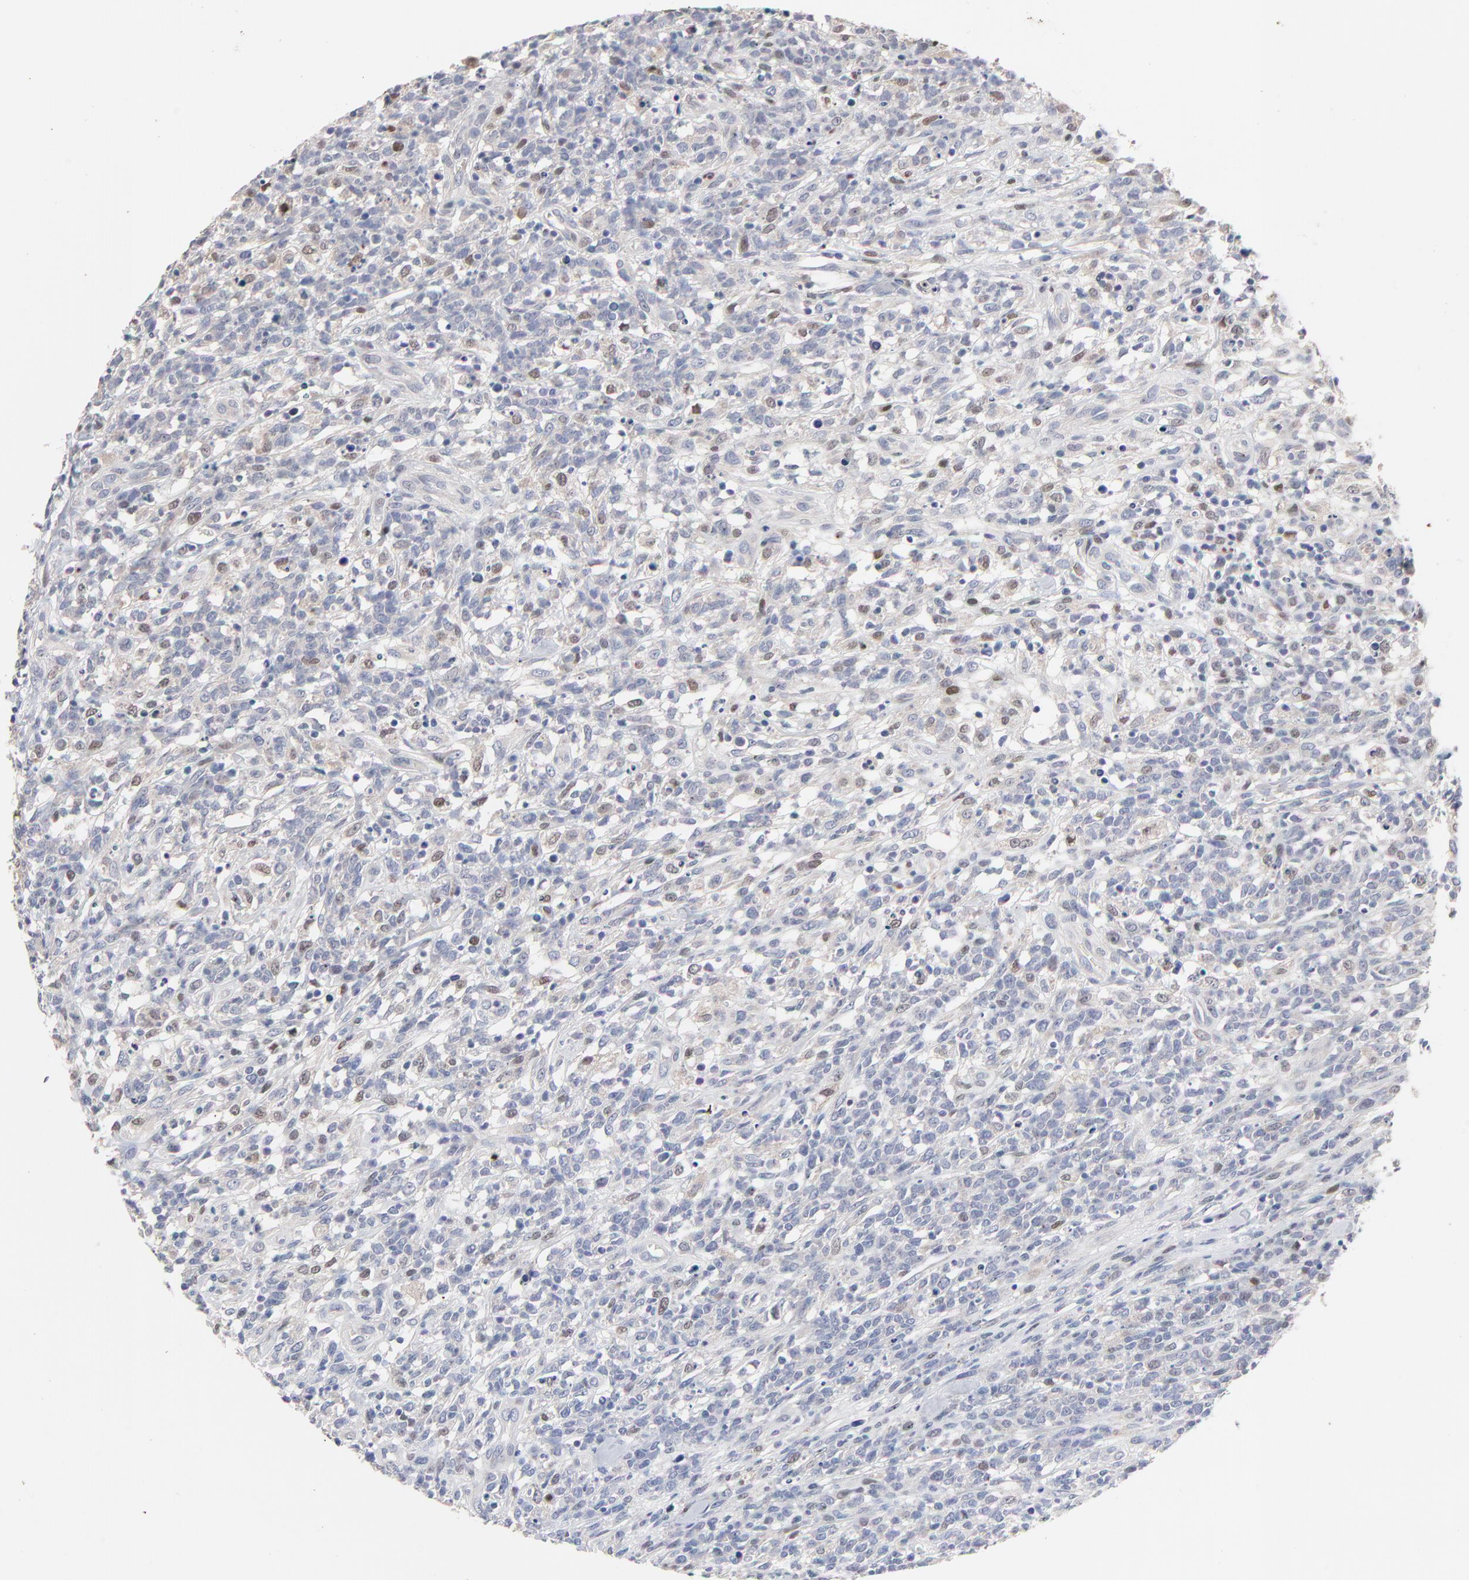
{"staining": {"intensity": "moderate", "quantity": "<25%", "location": "nuclear"}, "tissue": "lymphoma", "cell_type": "Tumor cells", "image_type": "cancer", "snomed": [{"axis": "morphology", "description": "Malignant lymphoma, non-Hodgkin's type, High grade"}, {"axis": "topography", "description": "Lymph node"}], "caption": "The immunohistochemical stain shows moderate nuclear staining in tumor cells of lymphoma tissue.", "gene": "AADAC", "patient": {"sex": "female", "age": 73}}